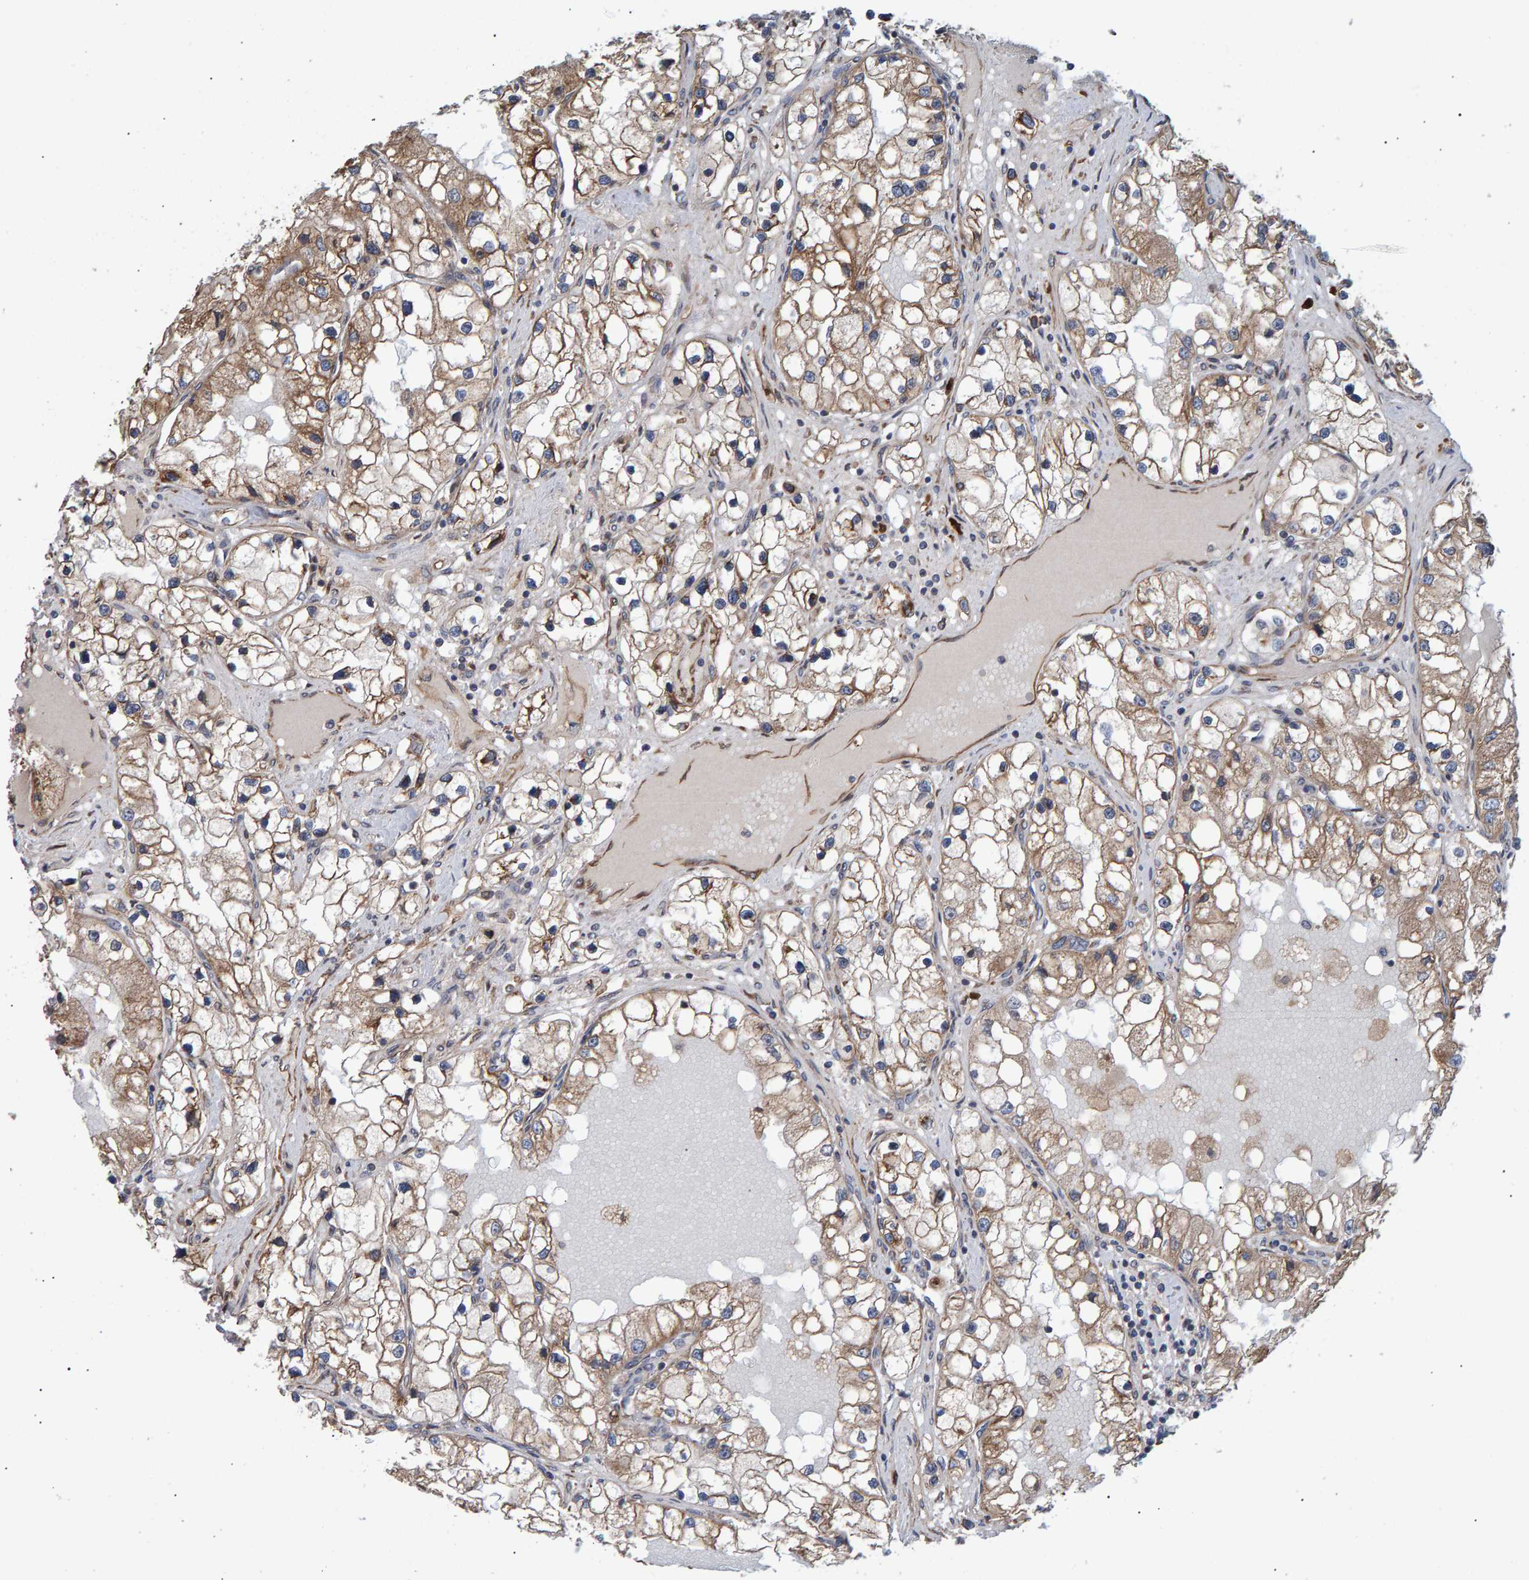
{"staining": {"intensity": "weak", "quantity": ">75%", "location": "cytoplasmic/membranous"}, "tissue": "renal cancer", "cell_type": "Tumor cells", "image_type": "cancer", "snomed": [{"axis": "morphology", "description": "Adenocarcinoma, NOS"}, {"axis": "topography", "description": "Kidney"}], "caption": "Protein staining demonstrates weak cytoplasmic/membranous positivity in approximately >75% of tumor cells in renal cancer.", "gene": "FAM117A", "patient": {"sex": "male", "age": 68}}